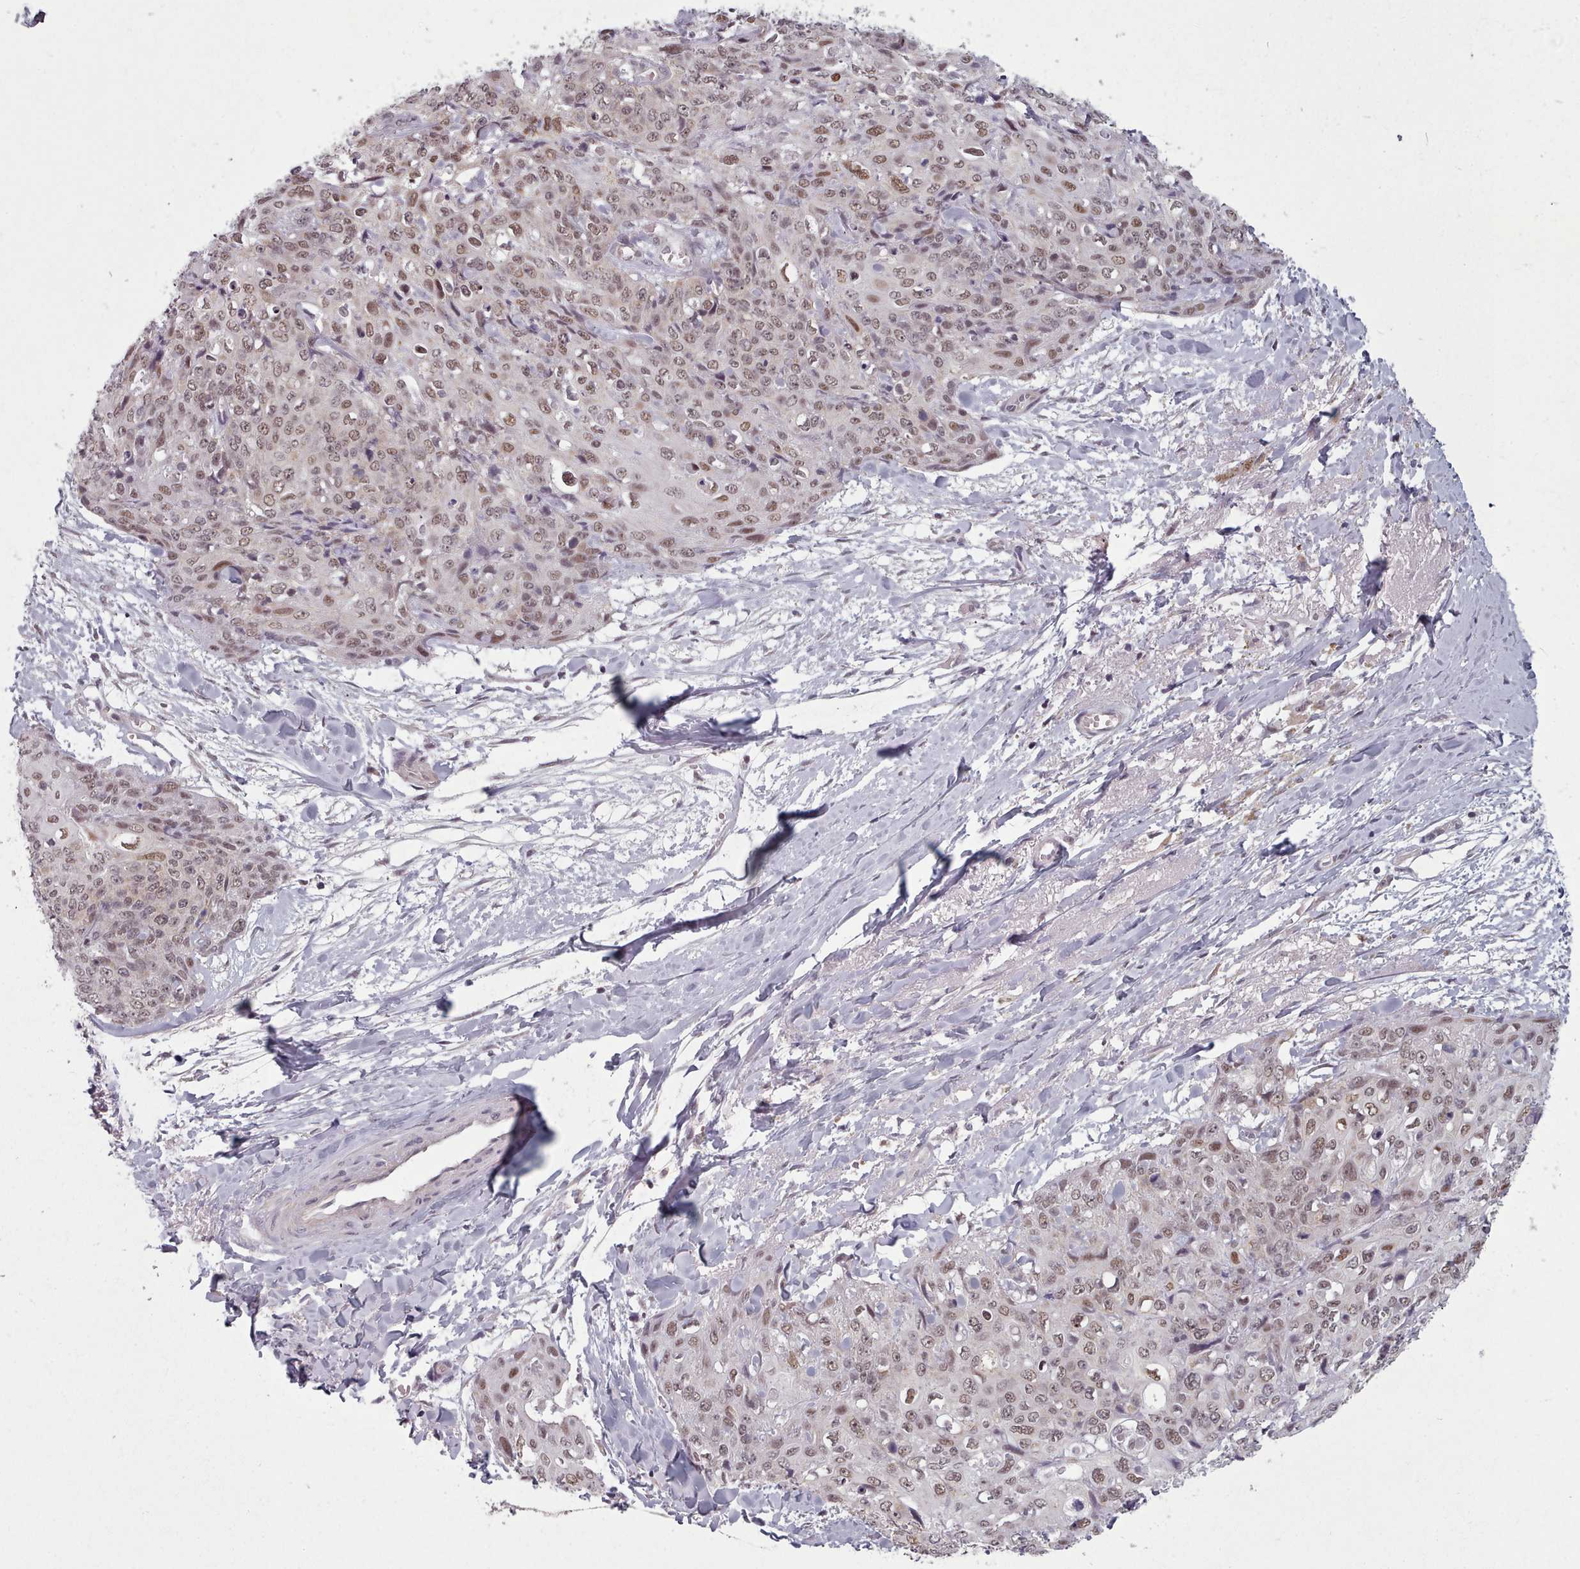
{"staining": {"intensity": "weak", "quantity": ">75%", "location": "nuclear"}, "tissue": "skin cancer", "cell_type": "Tumor cells", "image_type": "cancer", "snomed": [{"axis": "morphology", "description": "Squamous cell carcinoma, NOS"}, {"axis": "topography", "description": "Skin"}, {"axis": "topography", "description": "Vulva"}], "caption": "Immunohistochemical staining of skin cancer (squamous cell carcinoma) displays weak nuclear protein staining in about >75% of tumor cells.", "gene": "SRSF9", "patient": {"sex": "female", "age": 85}}